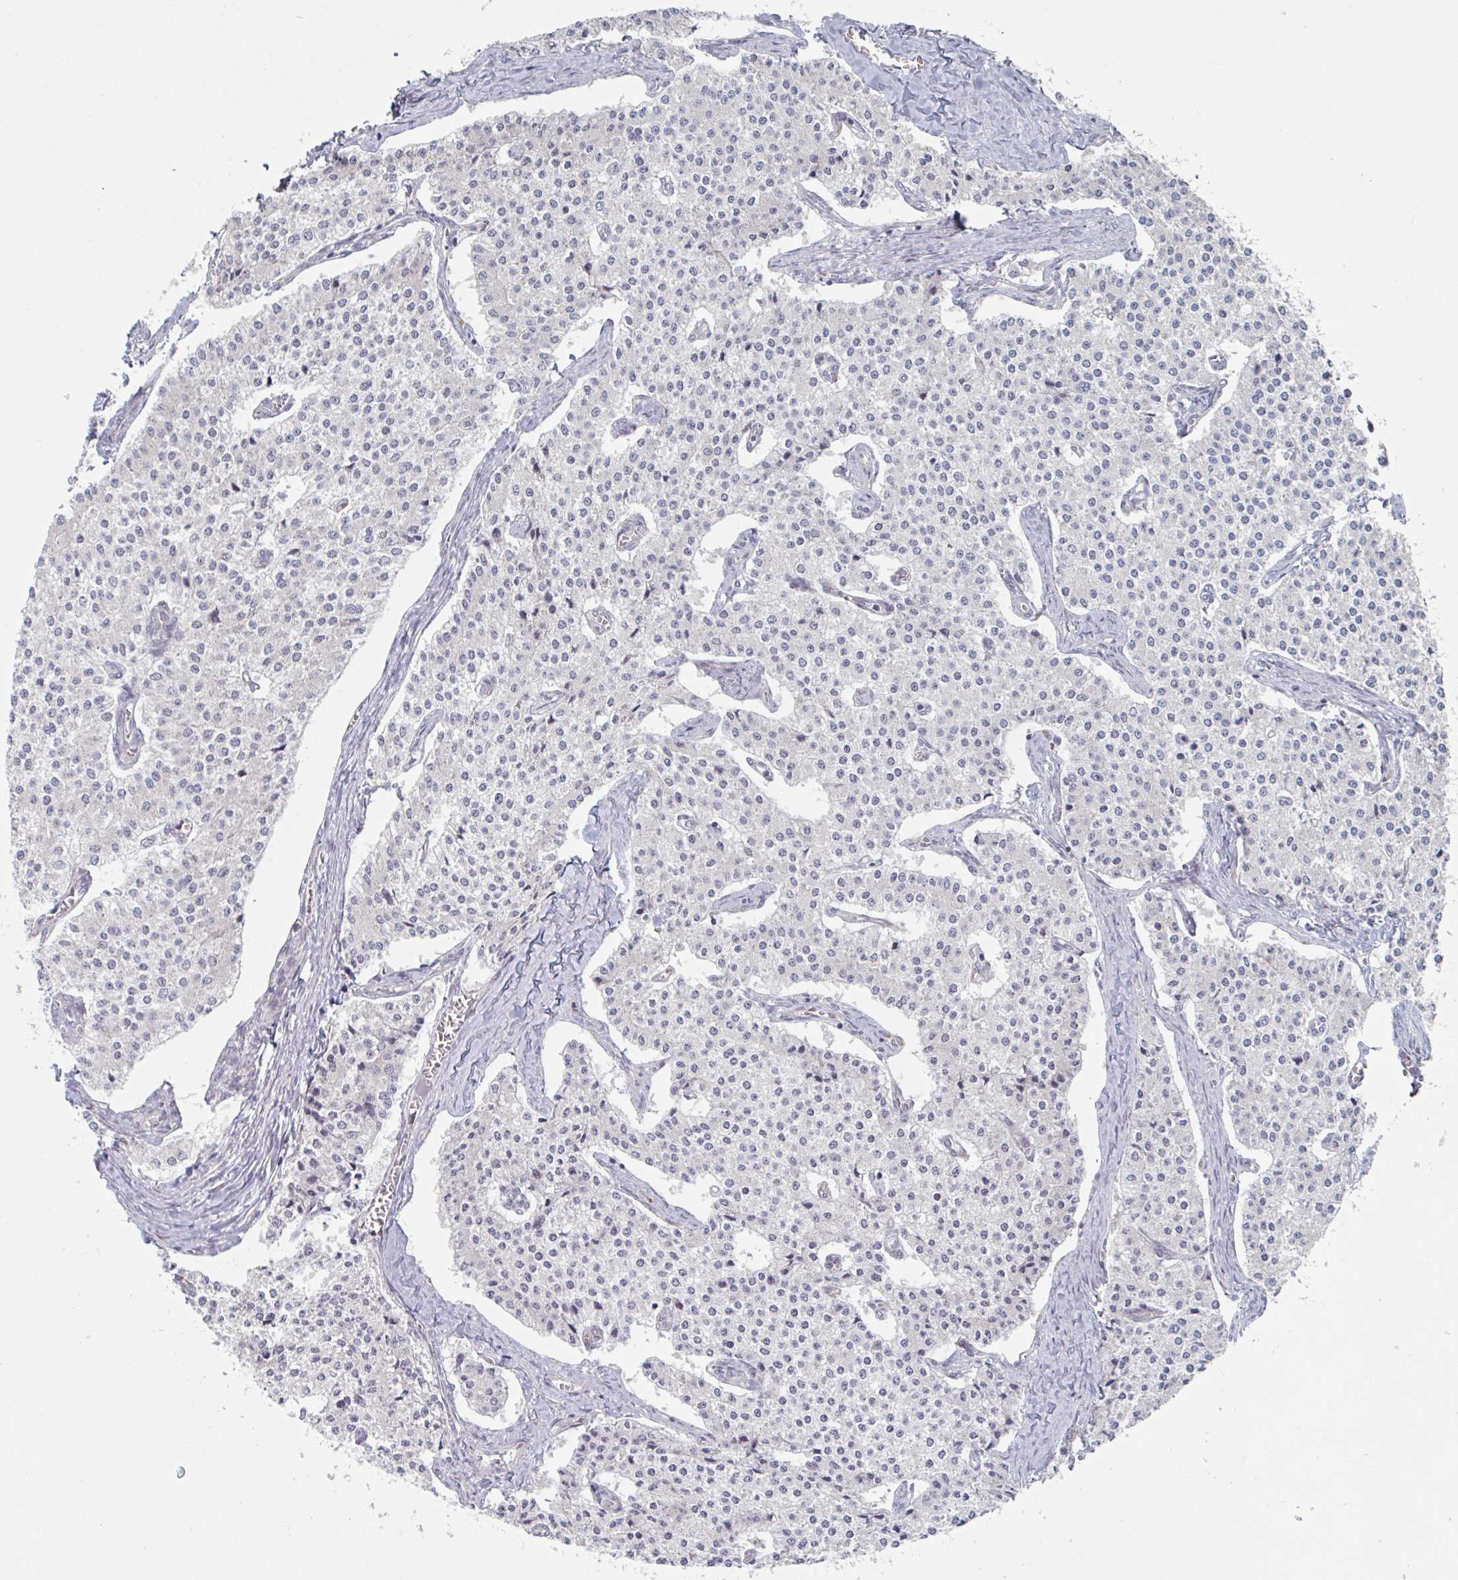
{"staining": {"intensity": "negative", "quantity": "none", "location": "none"}, "tissue": "carcinoid", "cell_type": "Tumor cells", "image_type": "cancer", "snomed": [{"axis": "morphology", "description": "Carcinoid, malignant, NOS"}, {"axis": "topography", "description": "Colon"}], "caption": "An immunohistochemistry micrograph of carcinoid is shown. There is no staining in tumor cells of carcinoid.", "gene": "TRAPPC10", "patient": {"sex": "female", "age": 52}}